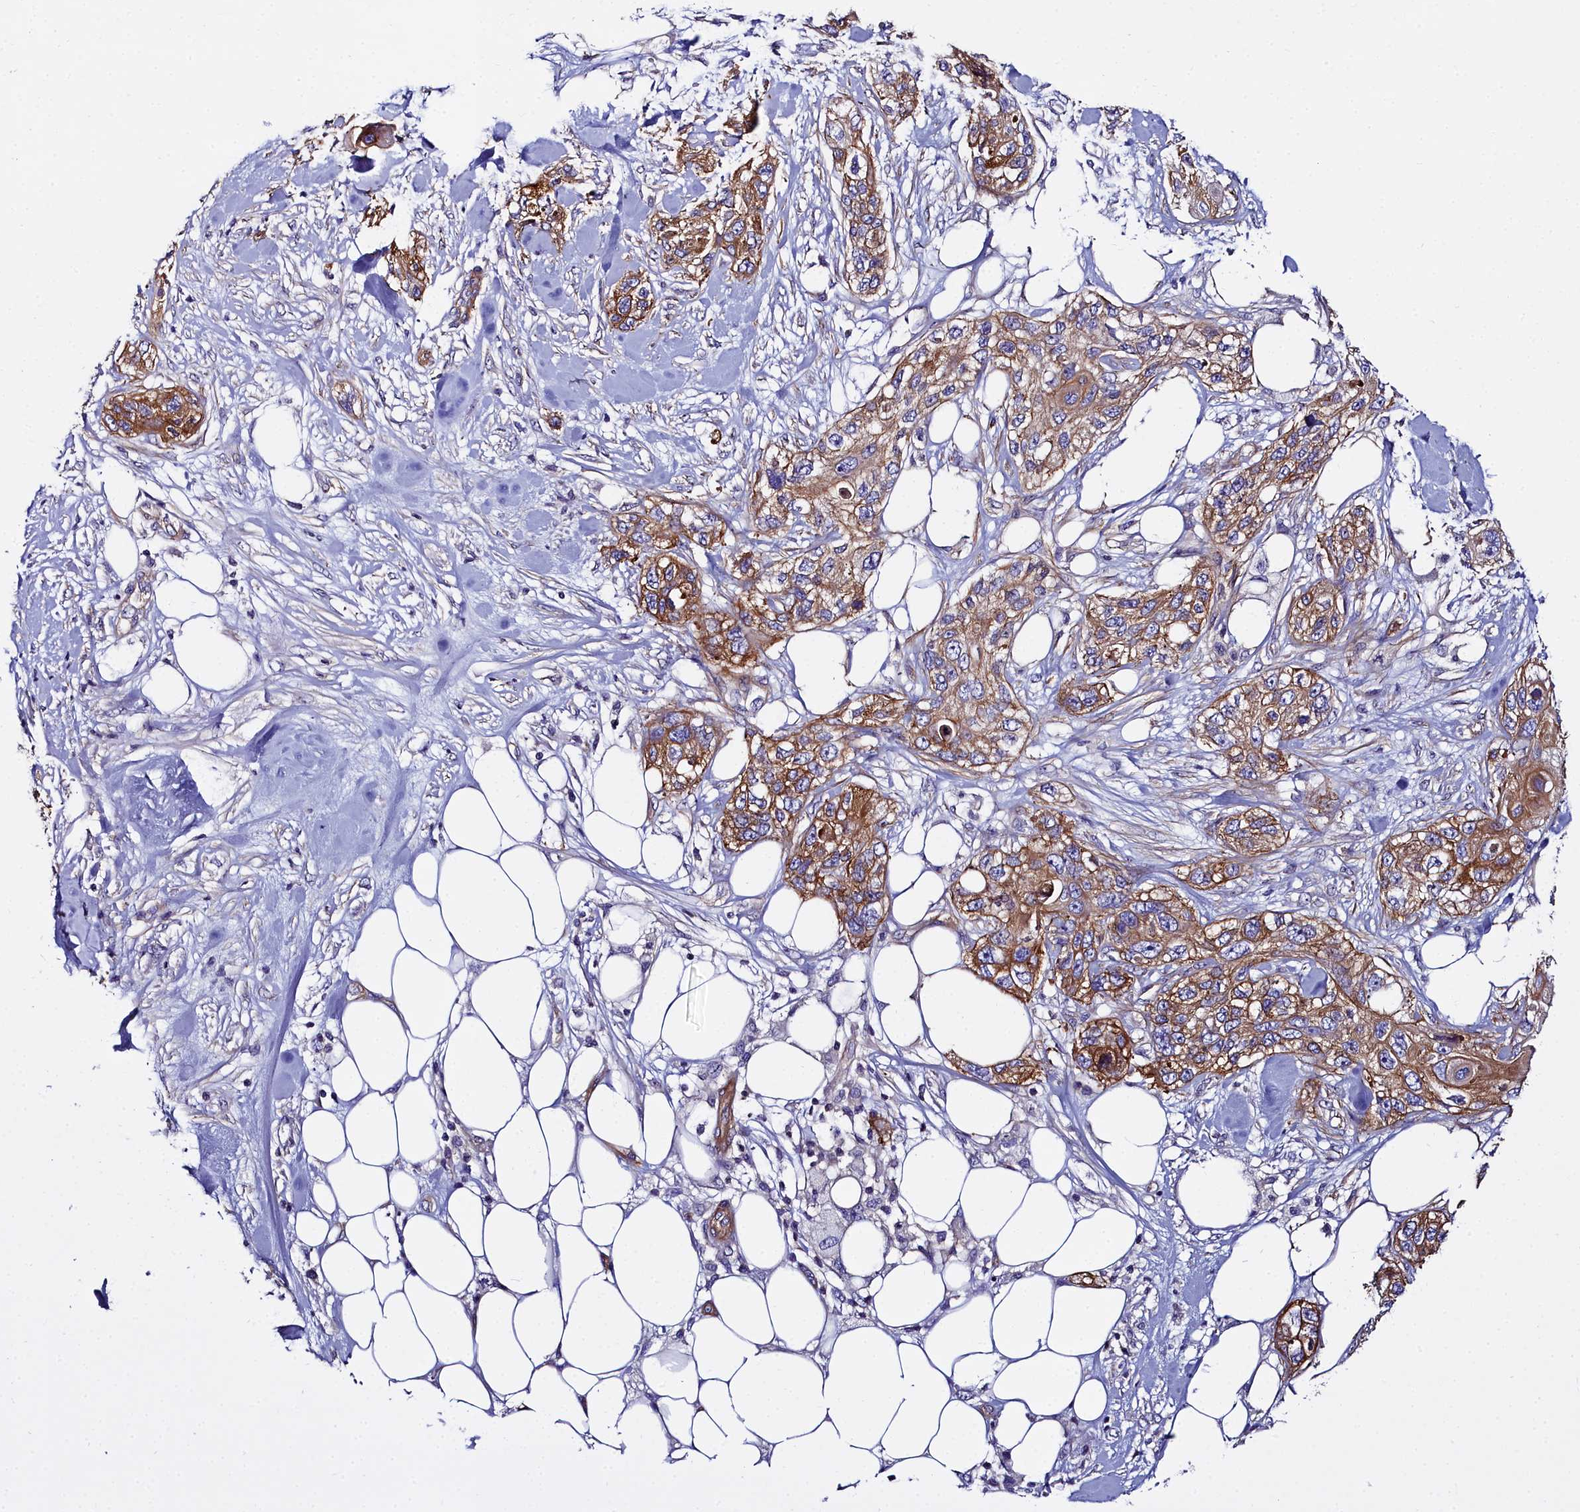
{"staining": {"intensity": "moderate", "quantity": ">75%", "location": "cytoplasmic/membranous"}, "tissue": "skin cancer", "cell_type": "Tumor cells", "image_type": "cancer", "snomed": [{"axis": "morphology", "description": "Normal tissue, NOS"}, {"axis": "morphology", "description": "Squamous cell carcinoma, NOS"}, {"axis": "topography", "description": "Skin"}], "caption": "Protein expression analysis of human skin cancer (squamous cell carcinoma) reveals moderate cytoplasmic/membranous staining in about >75% of tumor cells.", "gene": "FADS3", "patient": {"sex": "male", "age": 72}}